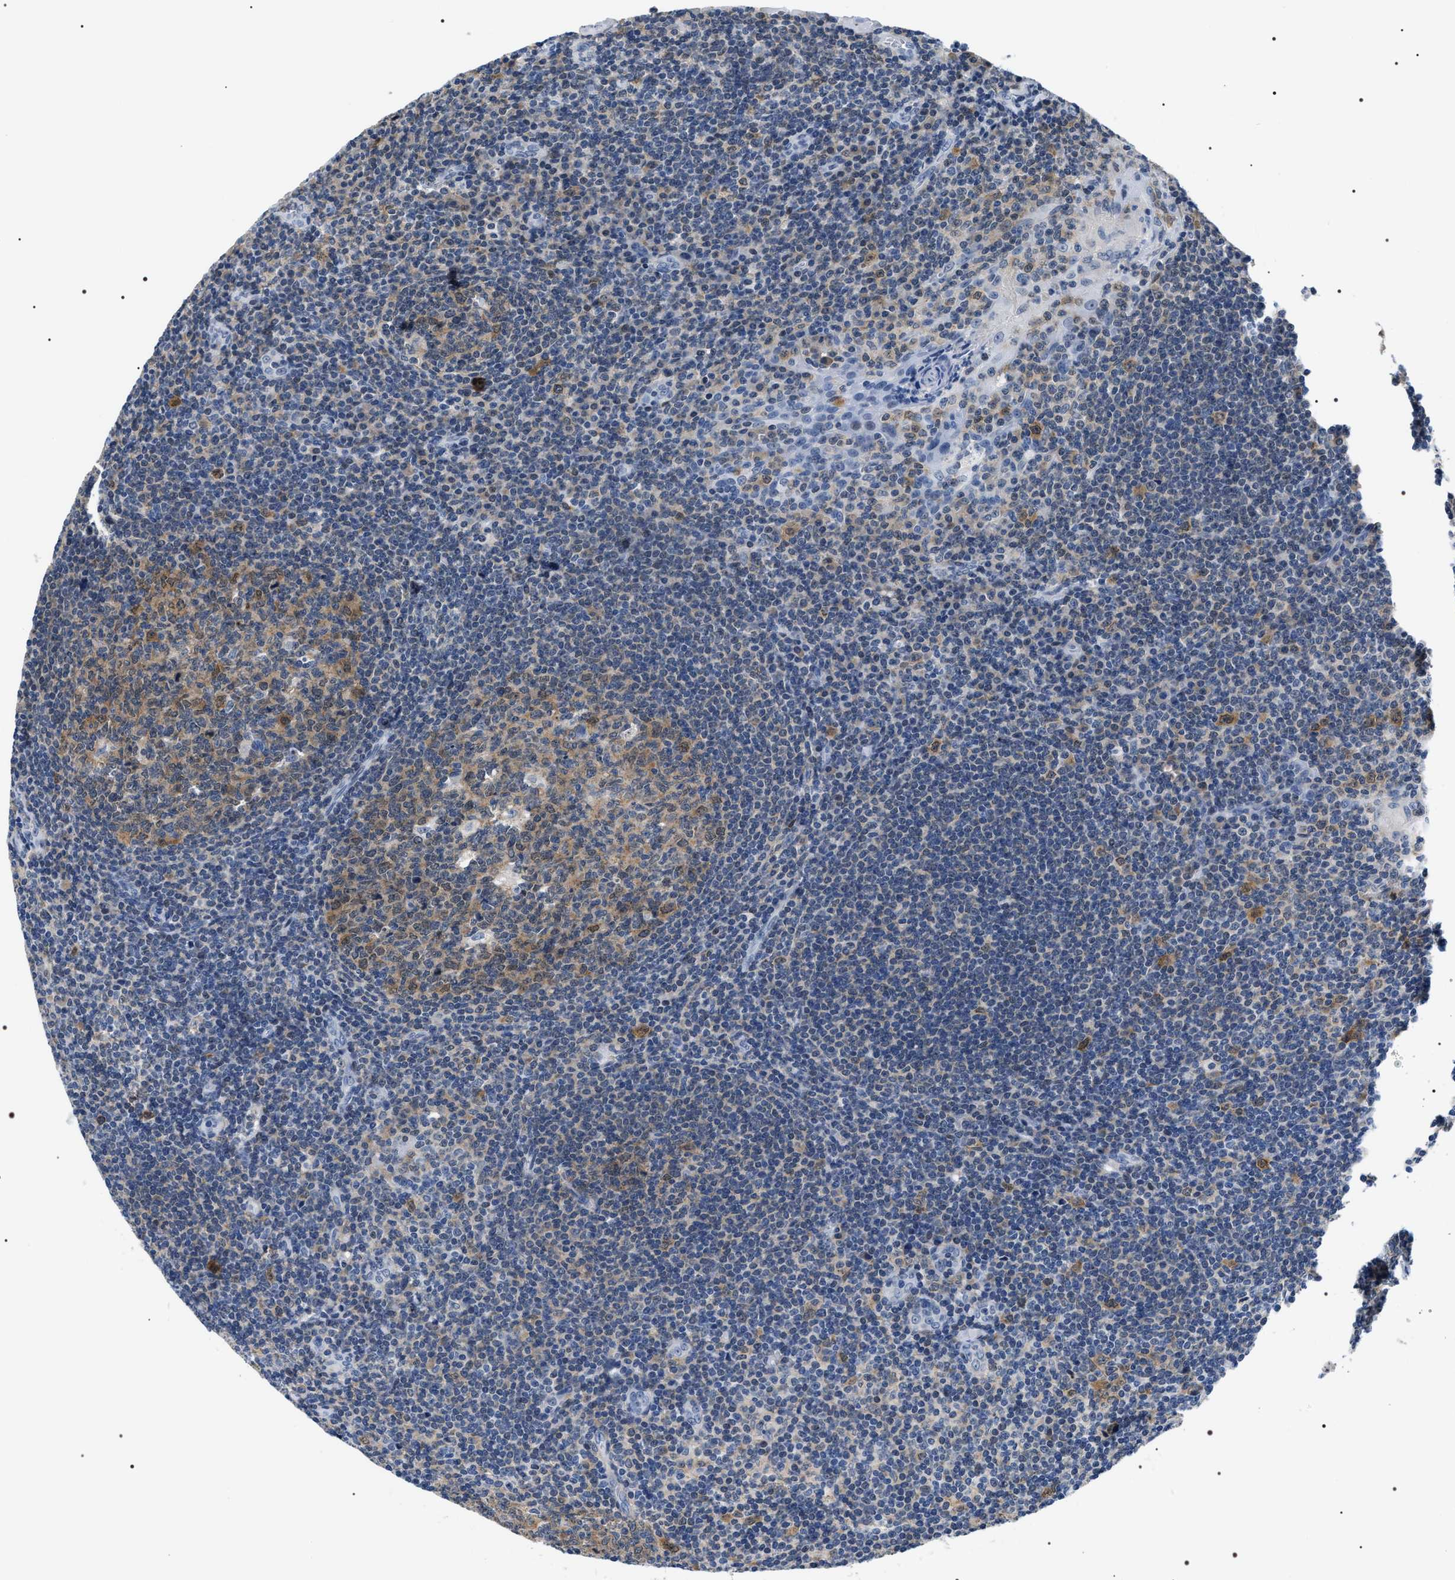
{"staining": {"intensity": "moderate", "quantity": ">75%", "location": "cytoplasmic/membranous"}, "tissue": "tonsil", "cell_type": "Germinal center cells", "image_type": "normal", "snomed": [{"axis": "morphology", "description": "Normal tissue, NOS"}, {"axis": "topography", "description": "Tonsil"}], "caption": "A histopathology image showing moderate cytoplasmic/membranous positivity in approximately >75% of germinal center cells in normal tonsil, as visualized by brown immunohistochemical staining.", "gene": "BAG2", "patient": {"sex": "male", "age": 37}}